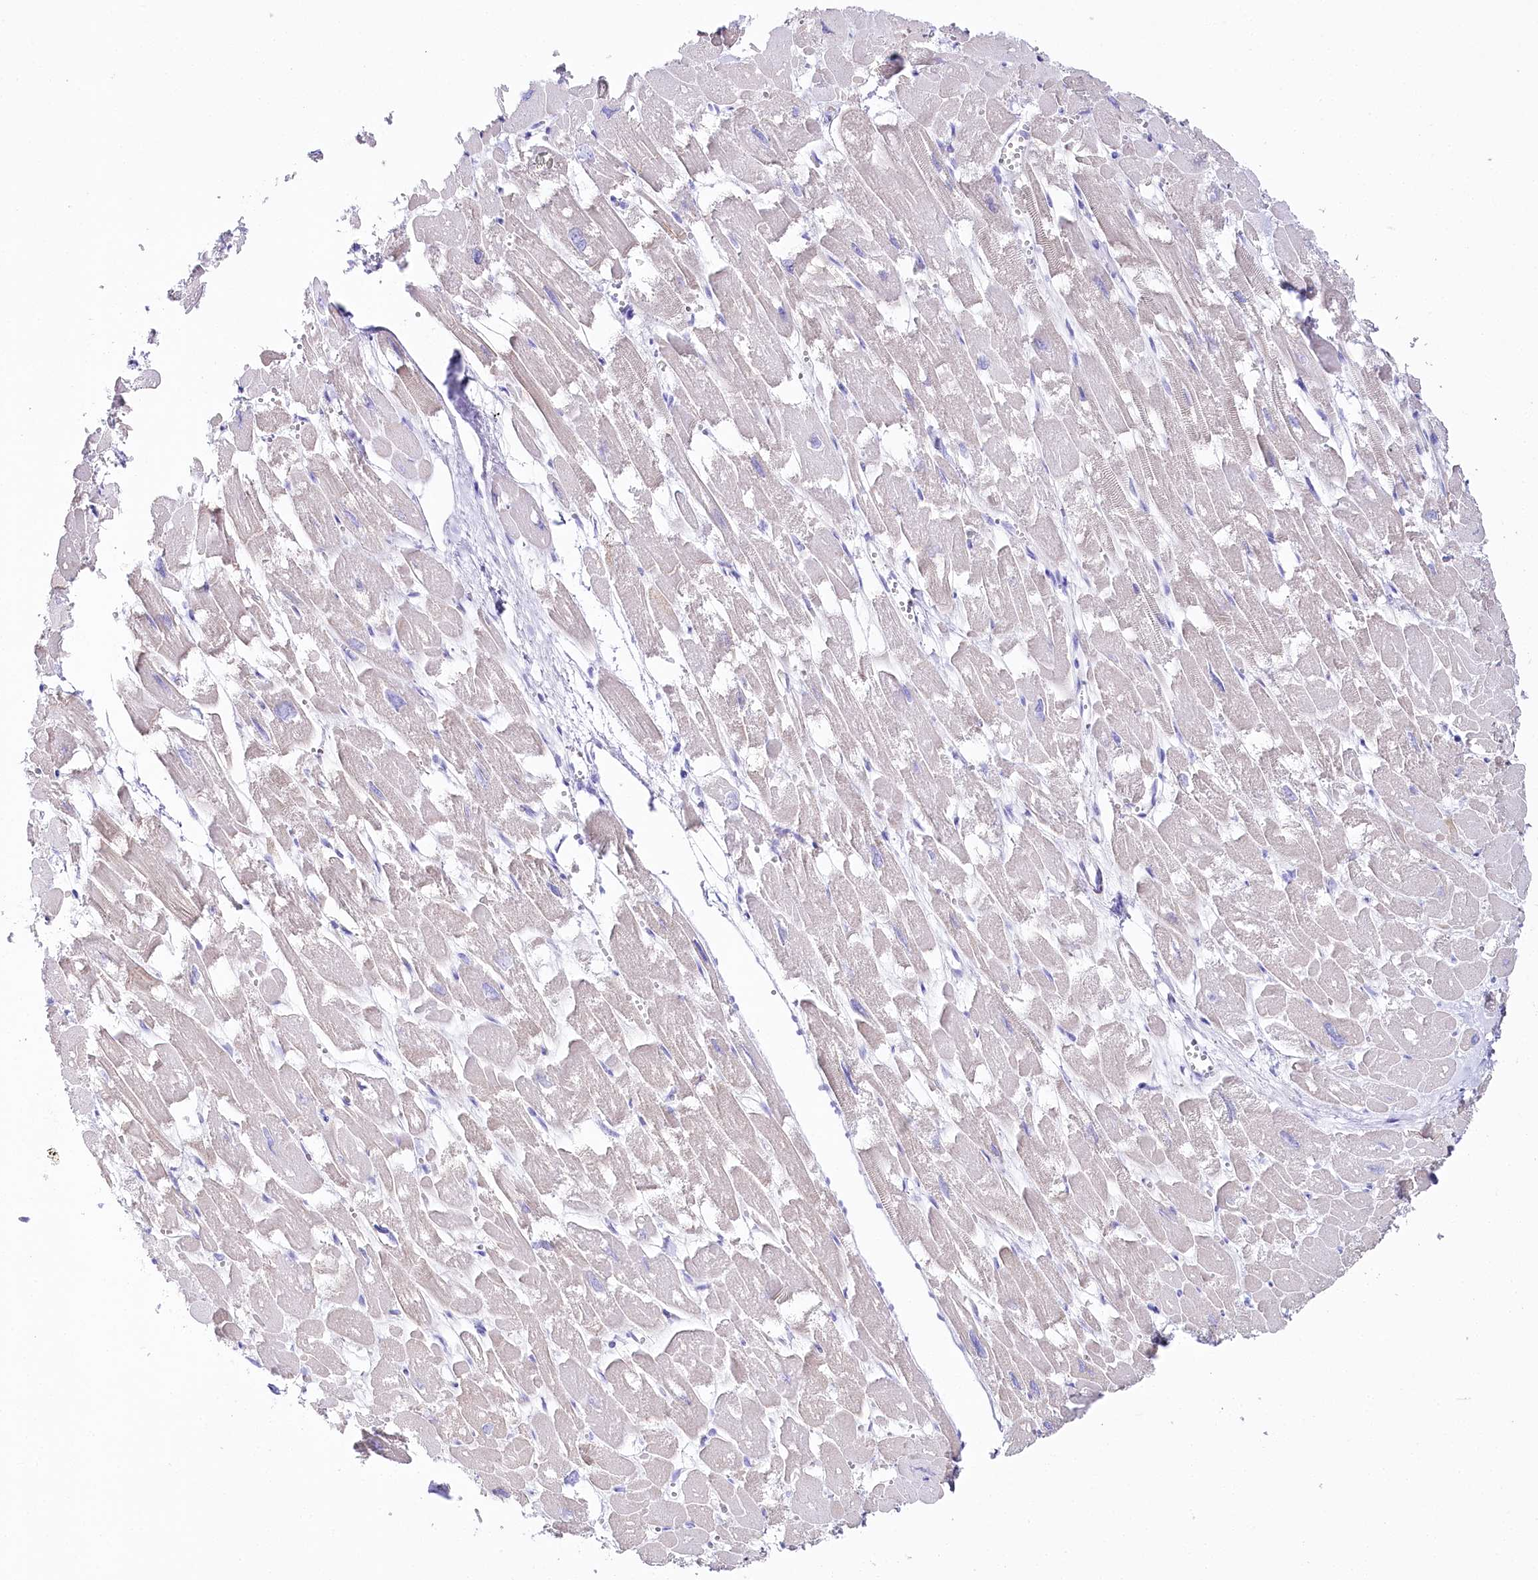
{"staining": {"intensity": "negative", "quantity": "none", "location": "none"}, "tissue": "heart muscle", "cell_type": "Cardiomyocytes", "image_type": "normal", "snomed": [{"axis": "morphology", "description": "Normal tissue, NOS"}, {"axis": "topography", "description": "Heart"}], "caption": "High magnification brightfield microscopy of unremarkable heart muscle stained with DAB (3,3'-diaminobenzidine) (brown) and counterstained with hematoxylin (blue): cardiomyocytes show no significant expression. The staining was performed using DAB to visualize the protein expression in brown, while the nuclei were stained in blue with hematoxylin (Magnification: 20x).", "gene": "CSN3", "patient": {"sex": "male", "age": 54}}